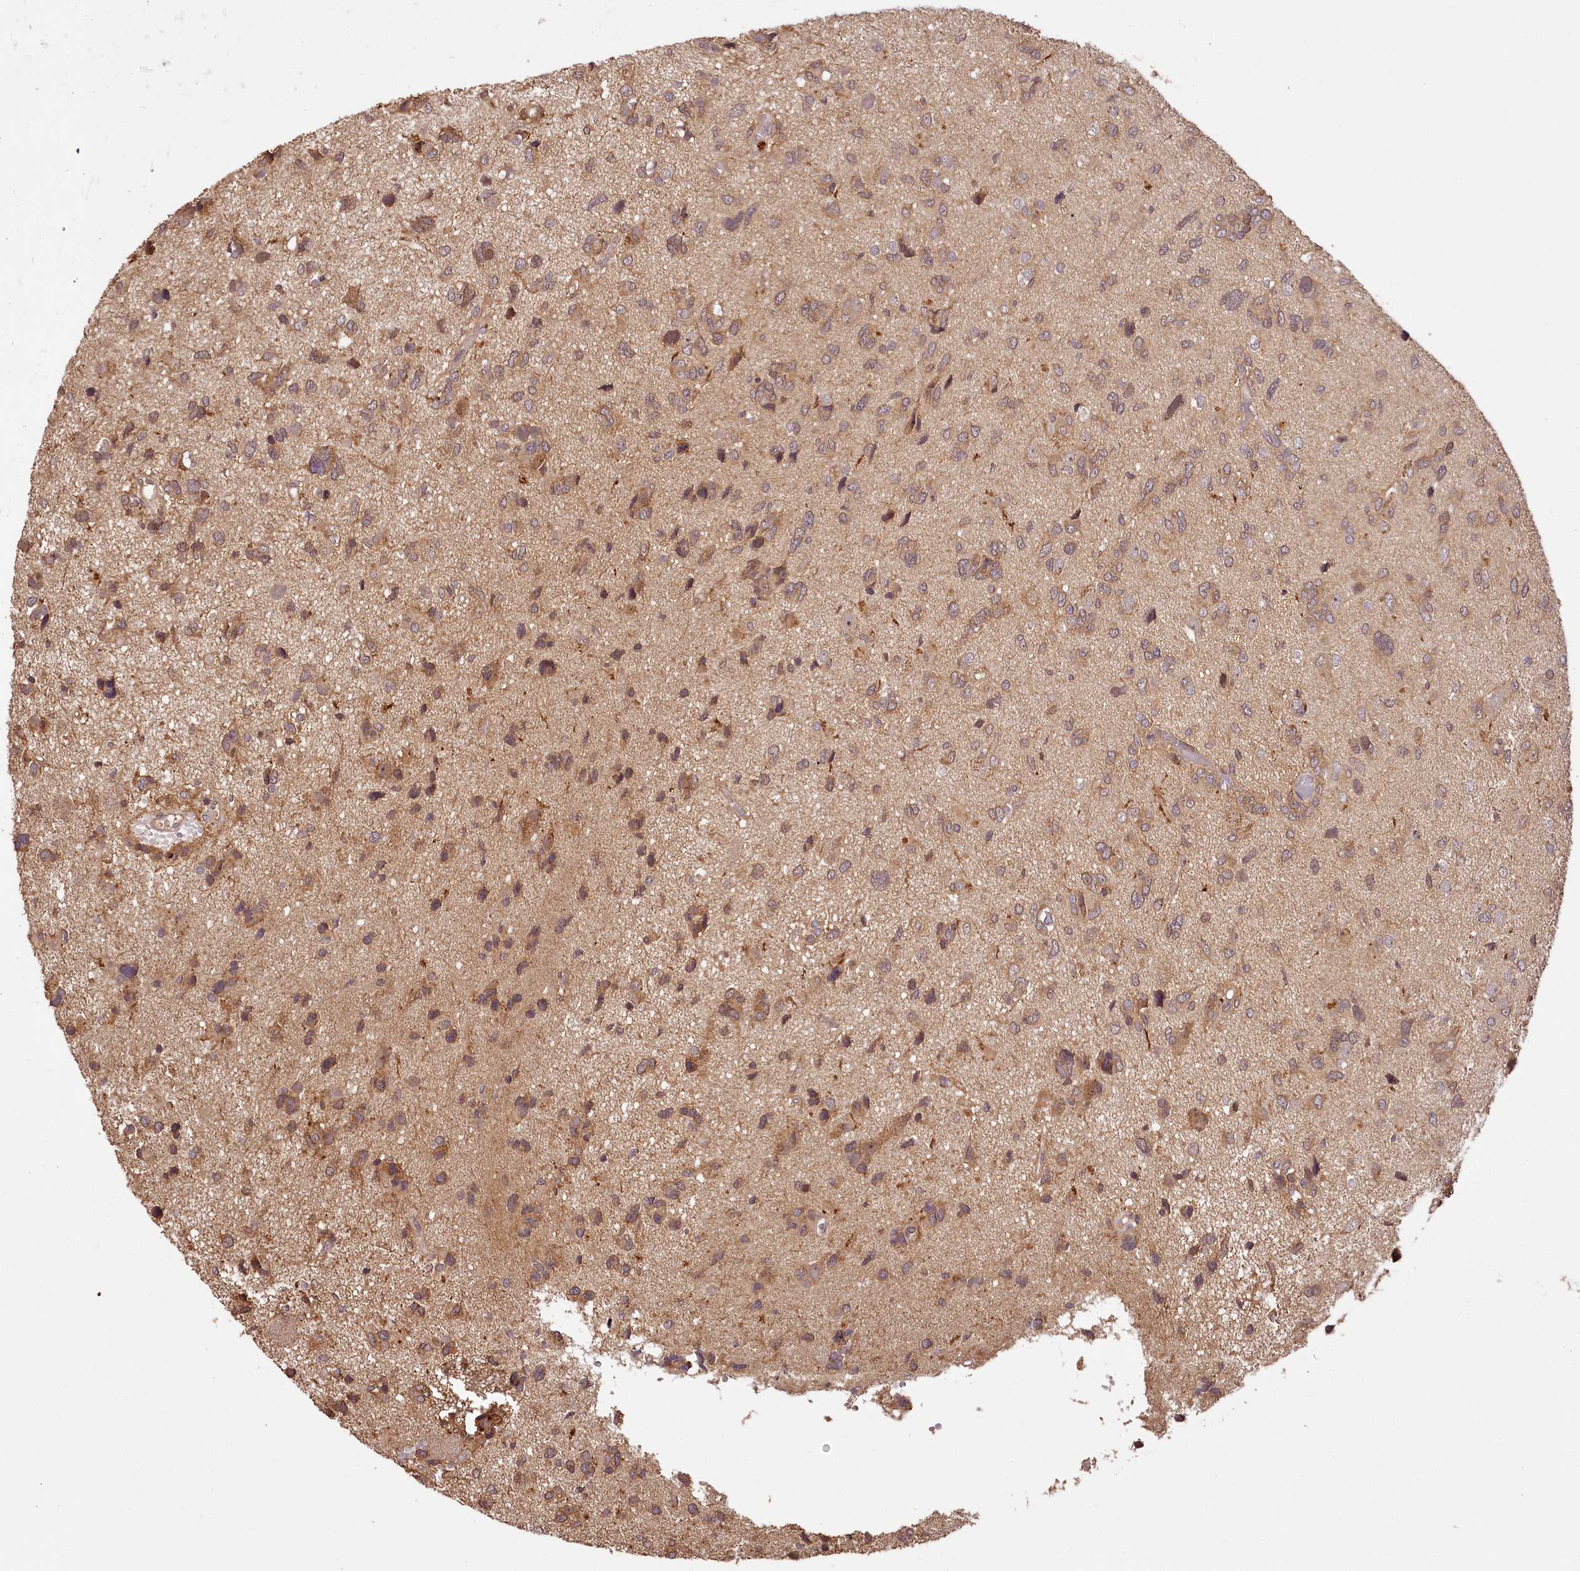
{"staining": {"intensity": "moderate", "quantity": "25%-75%", "location": "cytoplasmic/membranous"}, "tissue": "glioma", "cell_type": "Tumor cells", "image_type": "cancer", "snomed": [{"axis": "morphology", "description": "Glioma, malignant, High grade"}, {"axis": "topography", "description": "Brain"}], "caption": "Immunohistochemistry of malignant high-grade glioma reveals medium levels of moderate cytoplasmic/membranous staining in approximately 25%-75% of tumor cells.", "gene": "TTC12", "patient": {"sex": "female", "age": 59}}